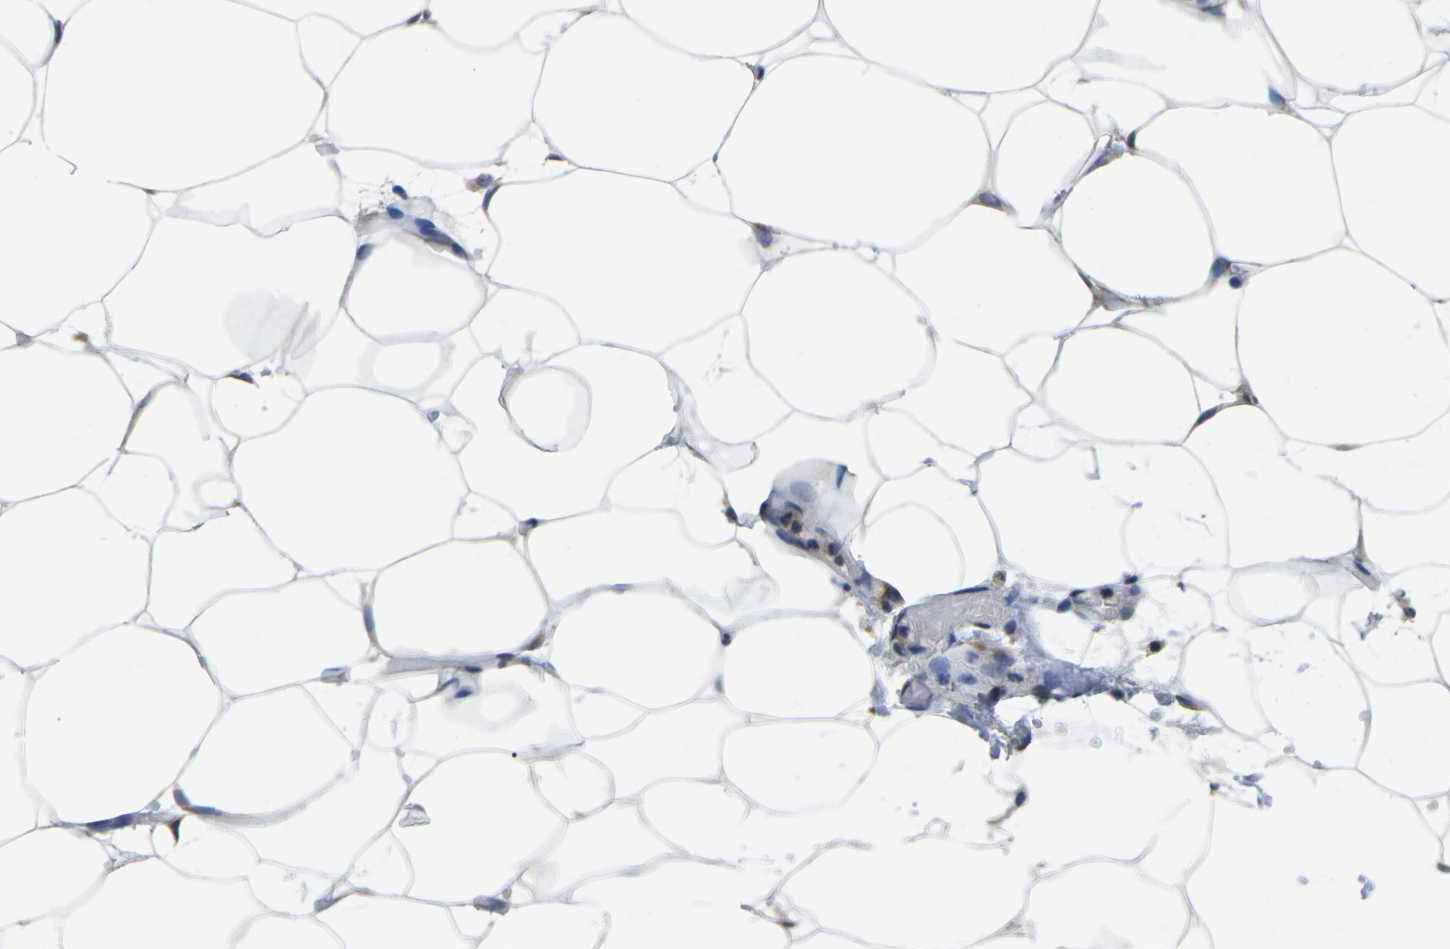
{"staining": {"intensity": "negative", "quantity": "none", "location": "none"}, "tissue": "adipose tissue", "cell_type": "Adipocytes", "image_type": "normal", "snomed": [{"axis": "morphology", "description": "Normal tissue, NOS"}, {"axis": "topography", "description": "Breast"}, {"axis": "topography", "description": "Adipose tissue"}], "caption": "Adipocytes show no significant staining in normal adipose tissue.", "gene": "TMCC2", "patient": {"sex": "female", "age": 25}}